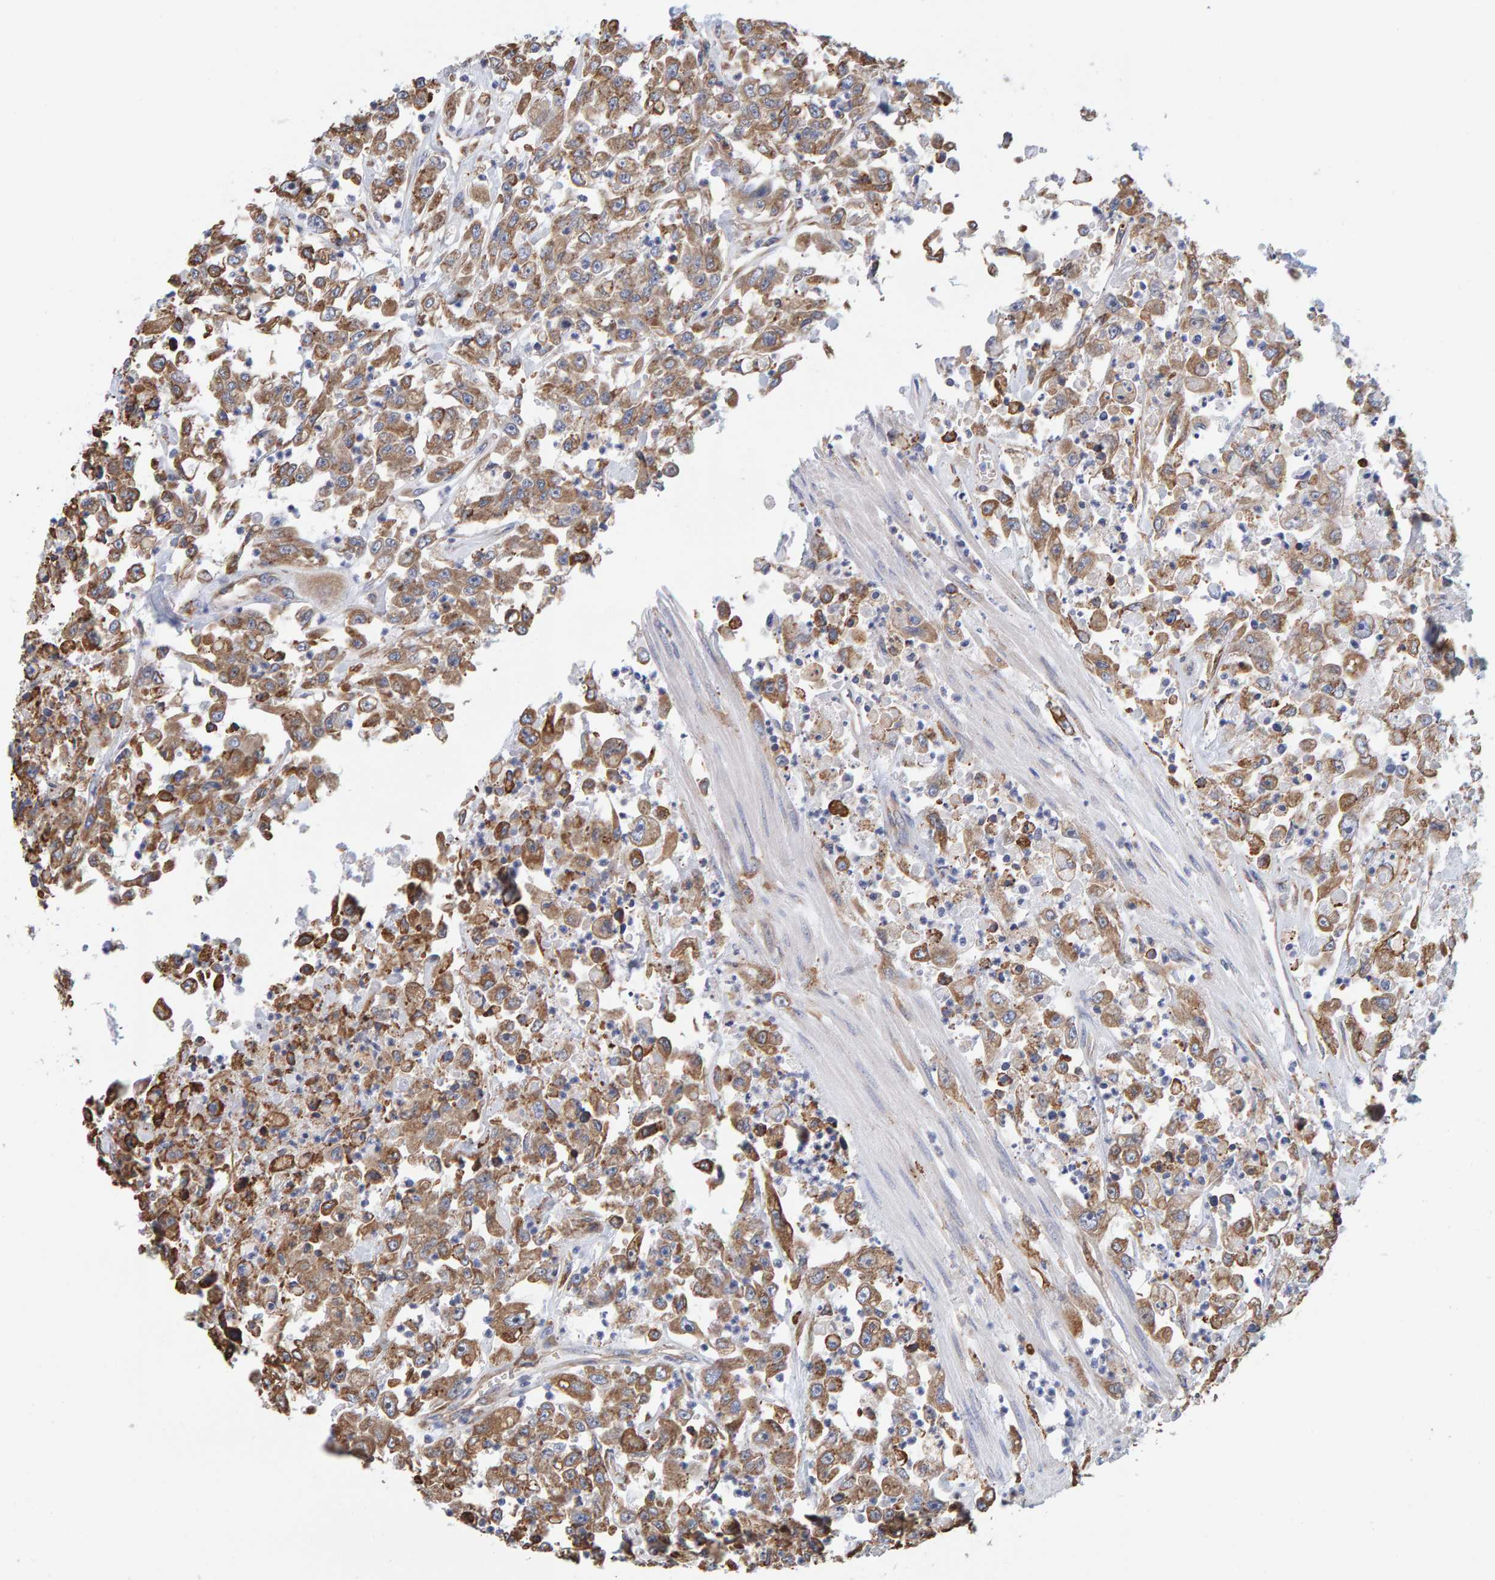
{"staining": {"intensity": "moderate", "quantity": ">75%", "location": "cytoplasmic/membranous"}, "tissue": "urothelial cancer", "cell_type": "Tumor cells", "image_type": "cancer", "snomed": [{"axis": "morphology", "description": "Urothelial carcinoma, High grade"}, {"axis": "topography", "description": "Urinary bladder"}], "caption": "IHC (DAB (3,3'-diaminobenzidine)) staining of urothelial cancer displays moderate cytoplasmic/membranous protein positivity in about >75% of tumor cells.", "gene": "SGPL1", "patient": {"sex": "male", "age": 46}}